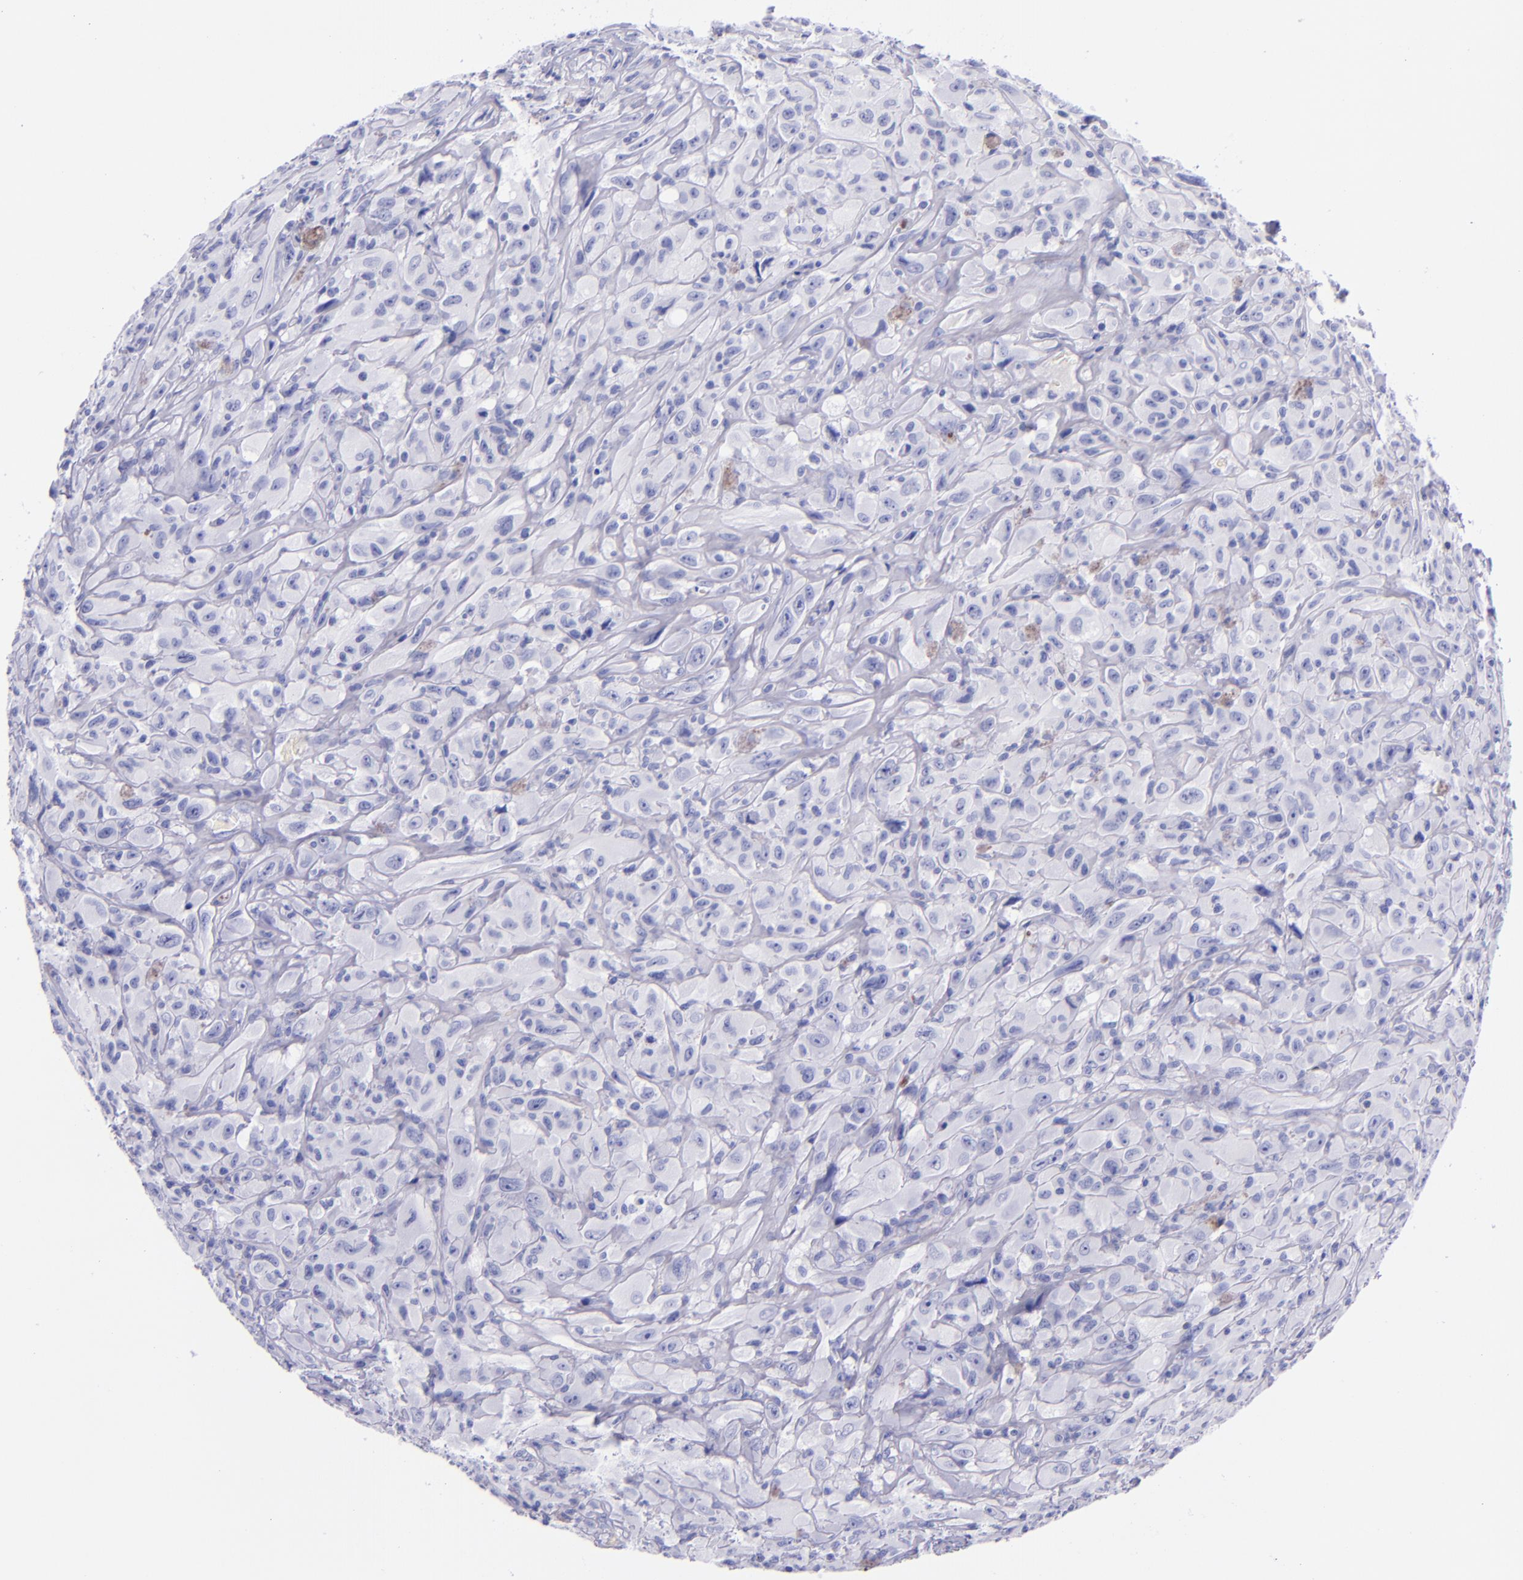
{"staining": {"intensity": "negative", "quantity": "none", "location": "none"}, "tissue": "glioma", "cell_type": "Tumor cells", "image_type": "cancer", "snomed": [{"axis": "morphology", "description": "Glioma, malignant, High grade"}, {"axis": "topography", "description": "Brain"}], "caption": "A micrograph of malignant high-grade glioma stained for a protein displays no brown staining in tumor cells.", "gene": "LAG3", "patient": {"sex": "male", "age": 48}}